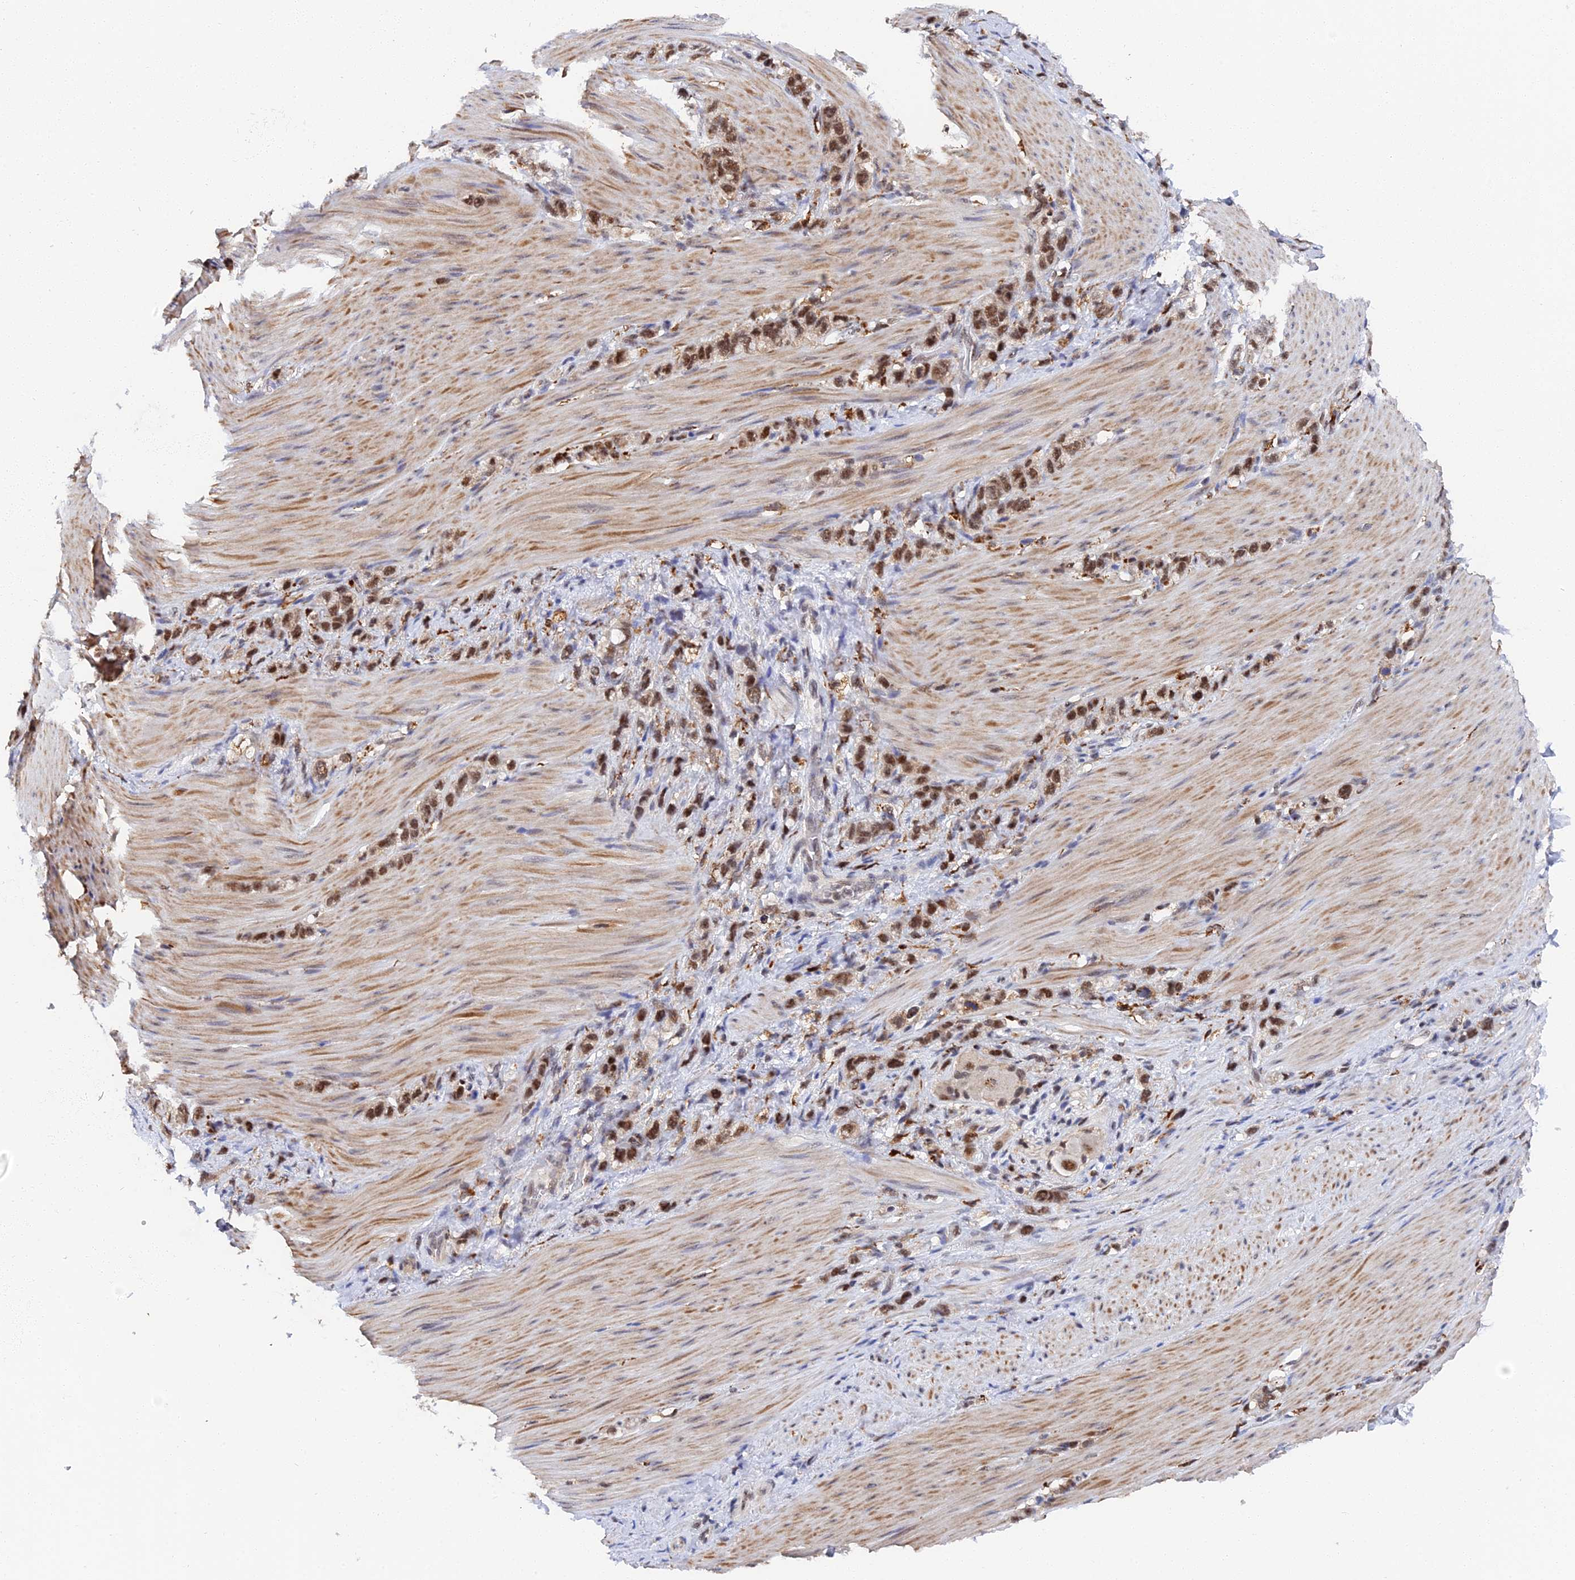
{"staining": {"intensity": "moderate", "quantity": ">75%", "location": "nuclear"}, "tissue": "stomach cancer", "cell_type": "Tumor cells", "image_type": "cancer", "snomed": [{"axis": "morphology", "description": "Adenocarcinoma, NOS"}, {"axis": "topography", "description": "Stomach"}], "caption": "Stomach adenocarcinoma tissue displays moderate nuclear staining in about >75% of tumor cells", "gene": "MAGOHB", "patient": {"sex": "female", "age": 65}}